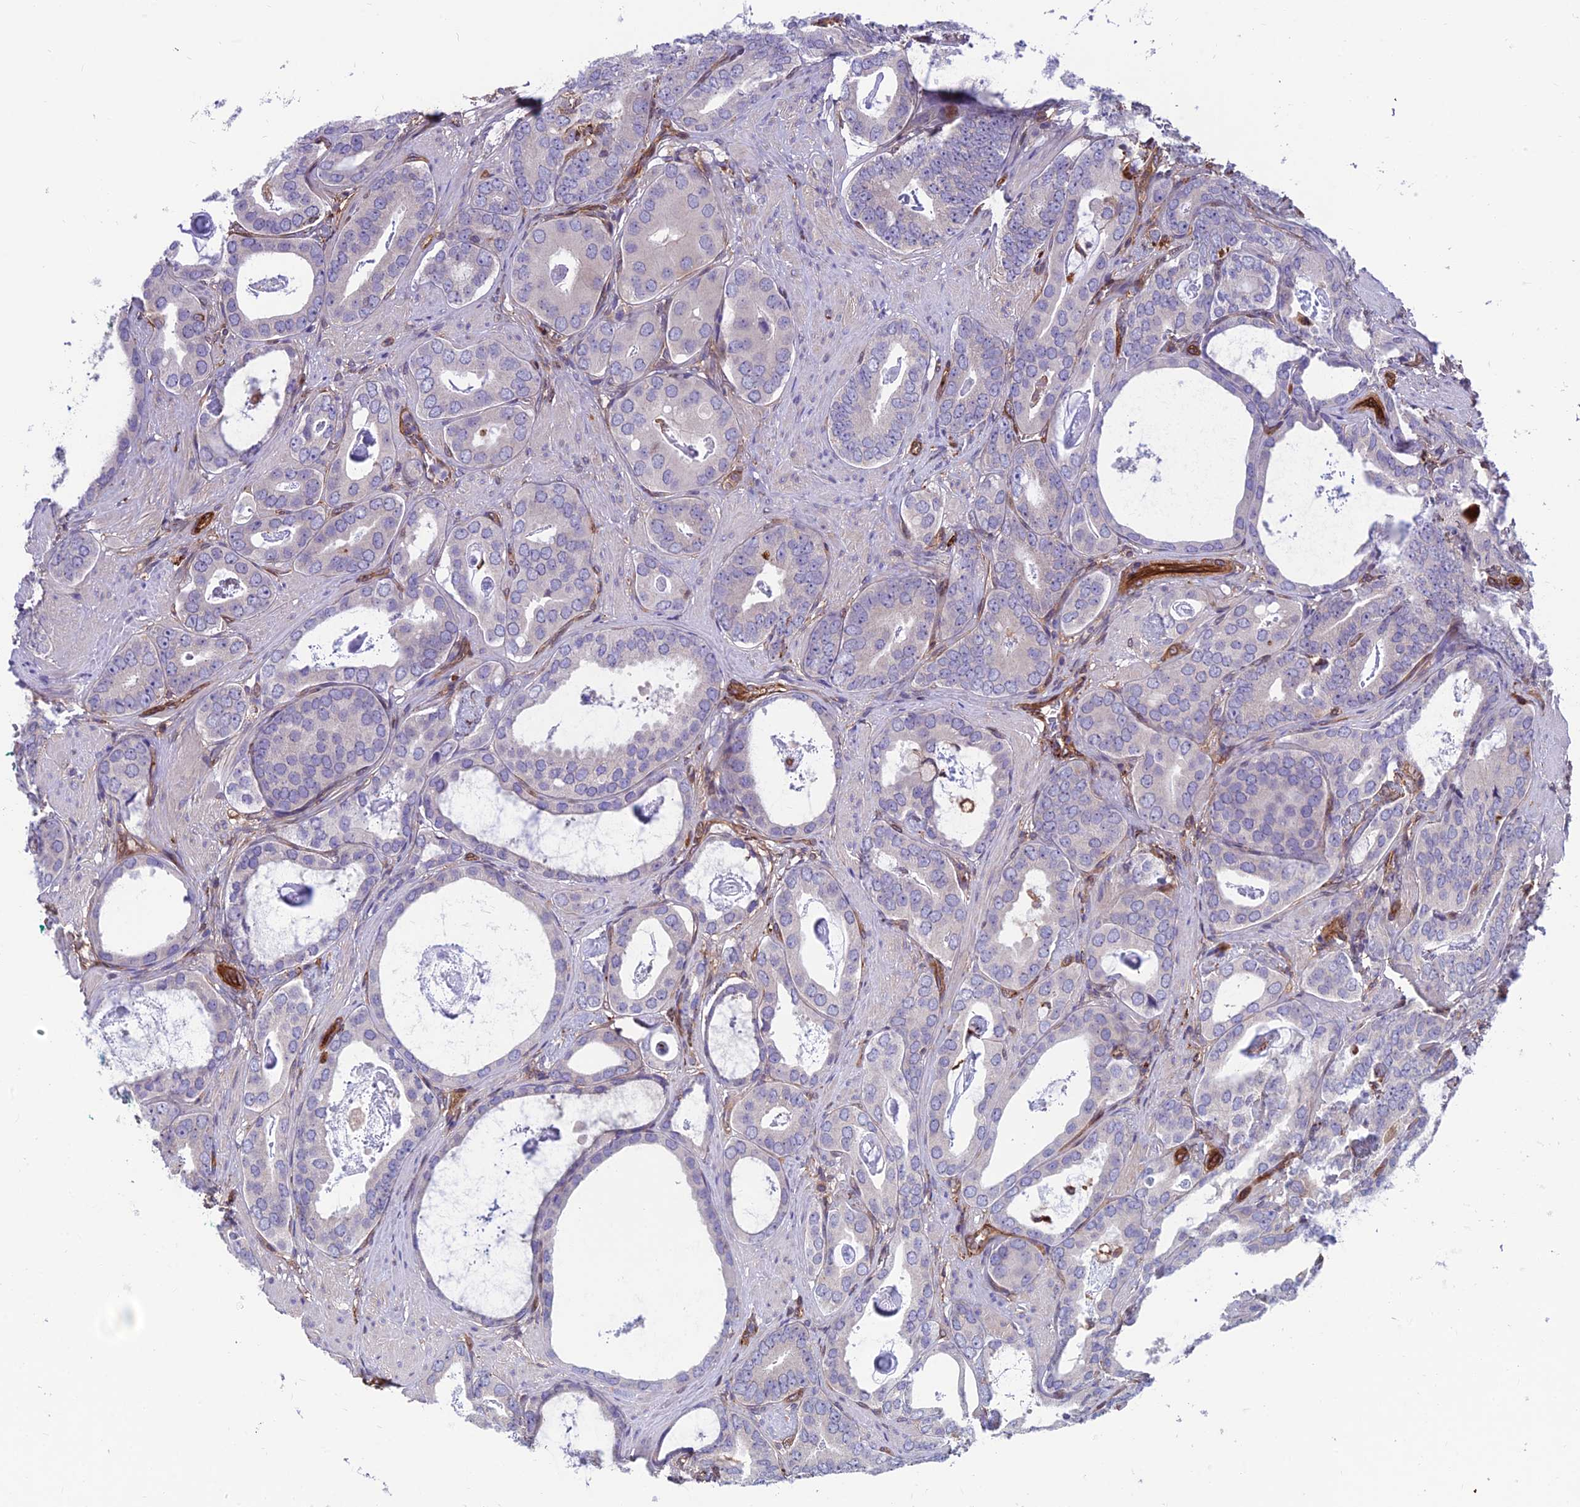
{"staining": {"intensity": "negative", "quantity": "none", "location": "none"}, "tissue": "prostate cancer", "cell_type": "Tumor cells", "image_type": "cancer", "snomed": [{"axis": "morphology", "description": "Adenocarcinoma, Low grade"}, {"axis": "topography", "description": "Prostate"}], "caption": "Prostate cancer stained for a protein using immunohistochemistry (IHC) shows no staining tumor cells.", "gene": "RTN4RL1", "patient": {"sex": "male", "age": 71}}